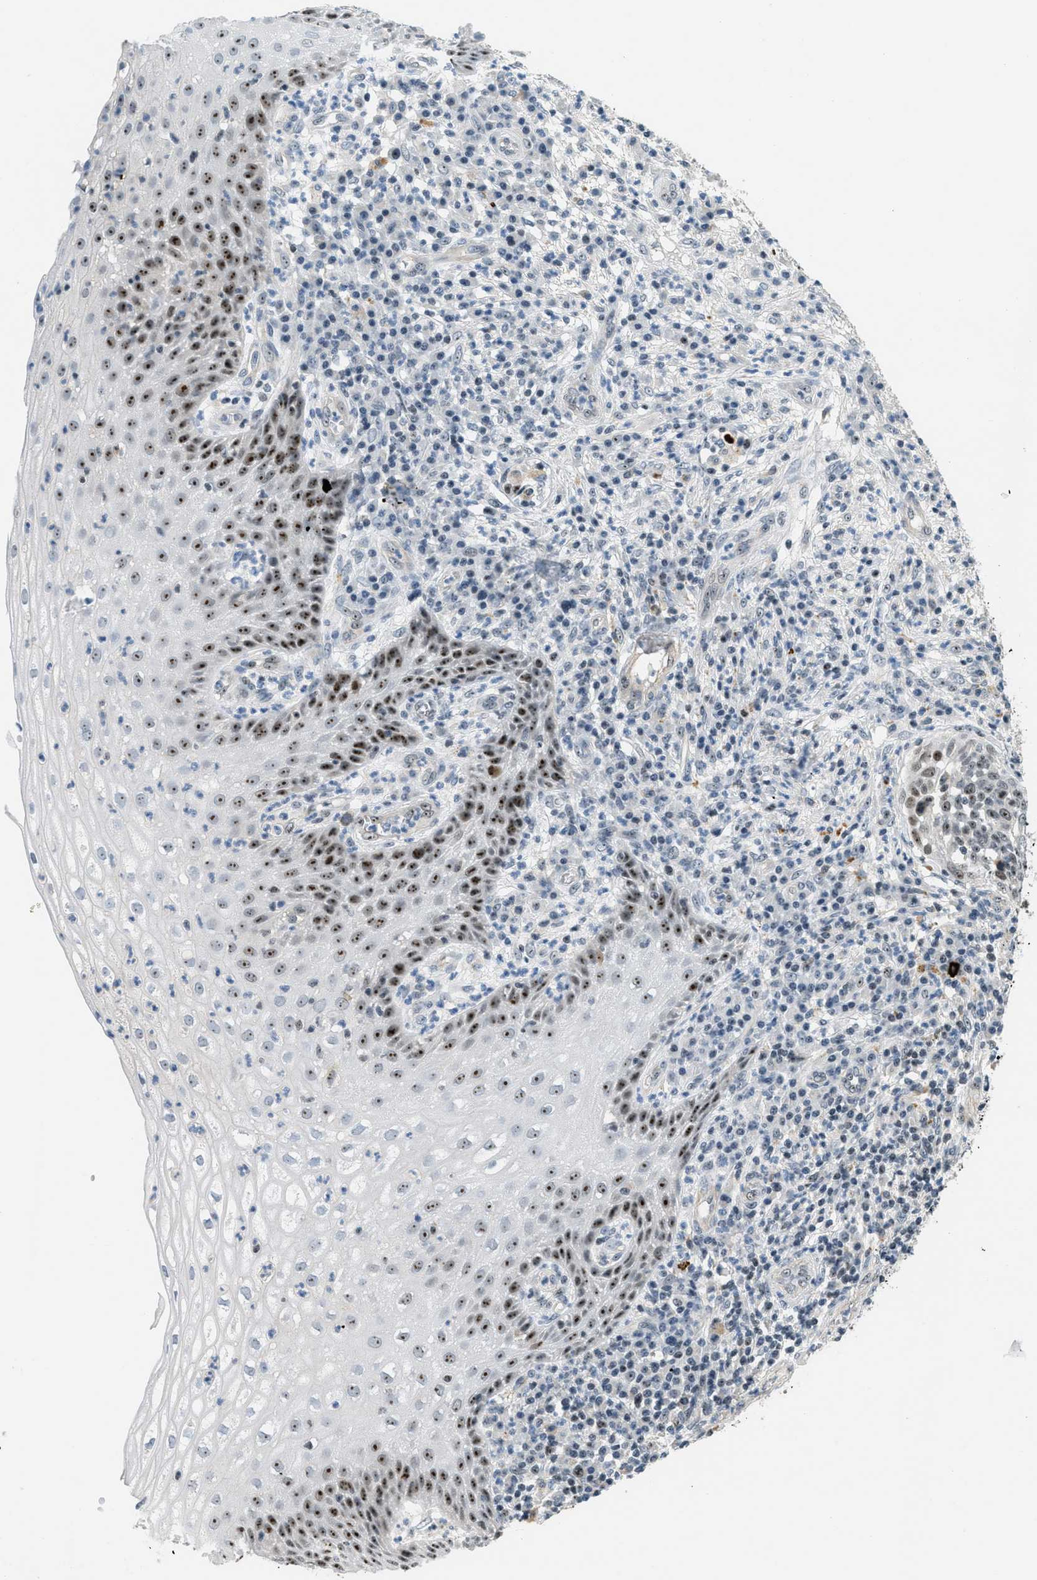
{"staining": {"intensity": "moderate", "quantity": ">75%", "location": "nuclear"}, "tissue": "cervical cancer", "cell_type": "Tumor cells", "image_type": "cancer", "snomed": [{"axis": "morphology", "description": "Squamous cell carcinoma, NOS"}, {"axis": "topography", "description": "Cervix"}], "caption": "There is medium levels of moderate nuclear positivity in tumor cells of squamous cell carcinoma (cervical), as demonstrated by immunohistochemical staining (brown color).", "gene": "DDX47", "patient": {"sex": "female", "age": 34}}